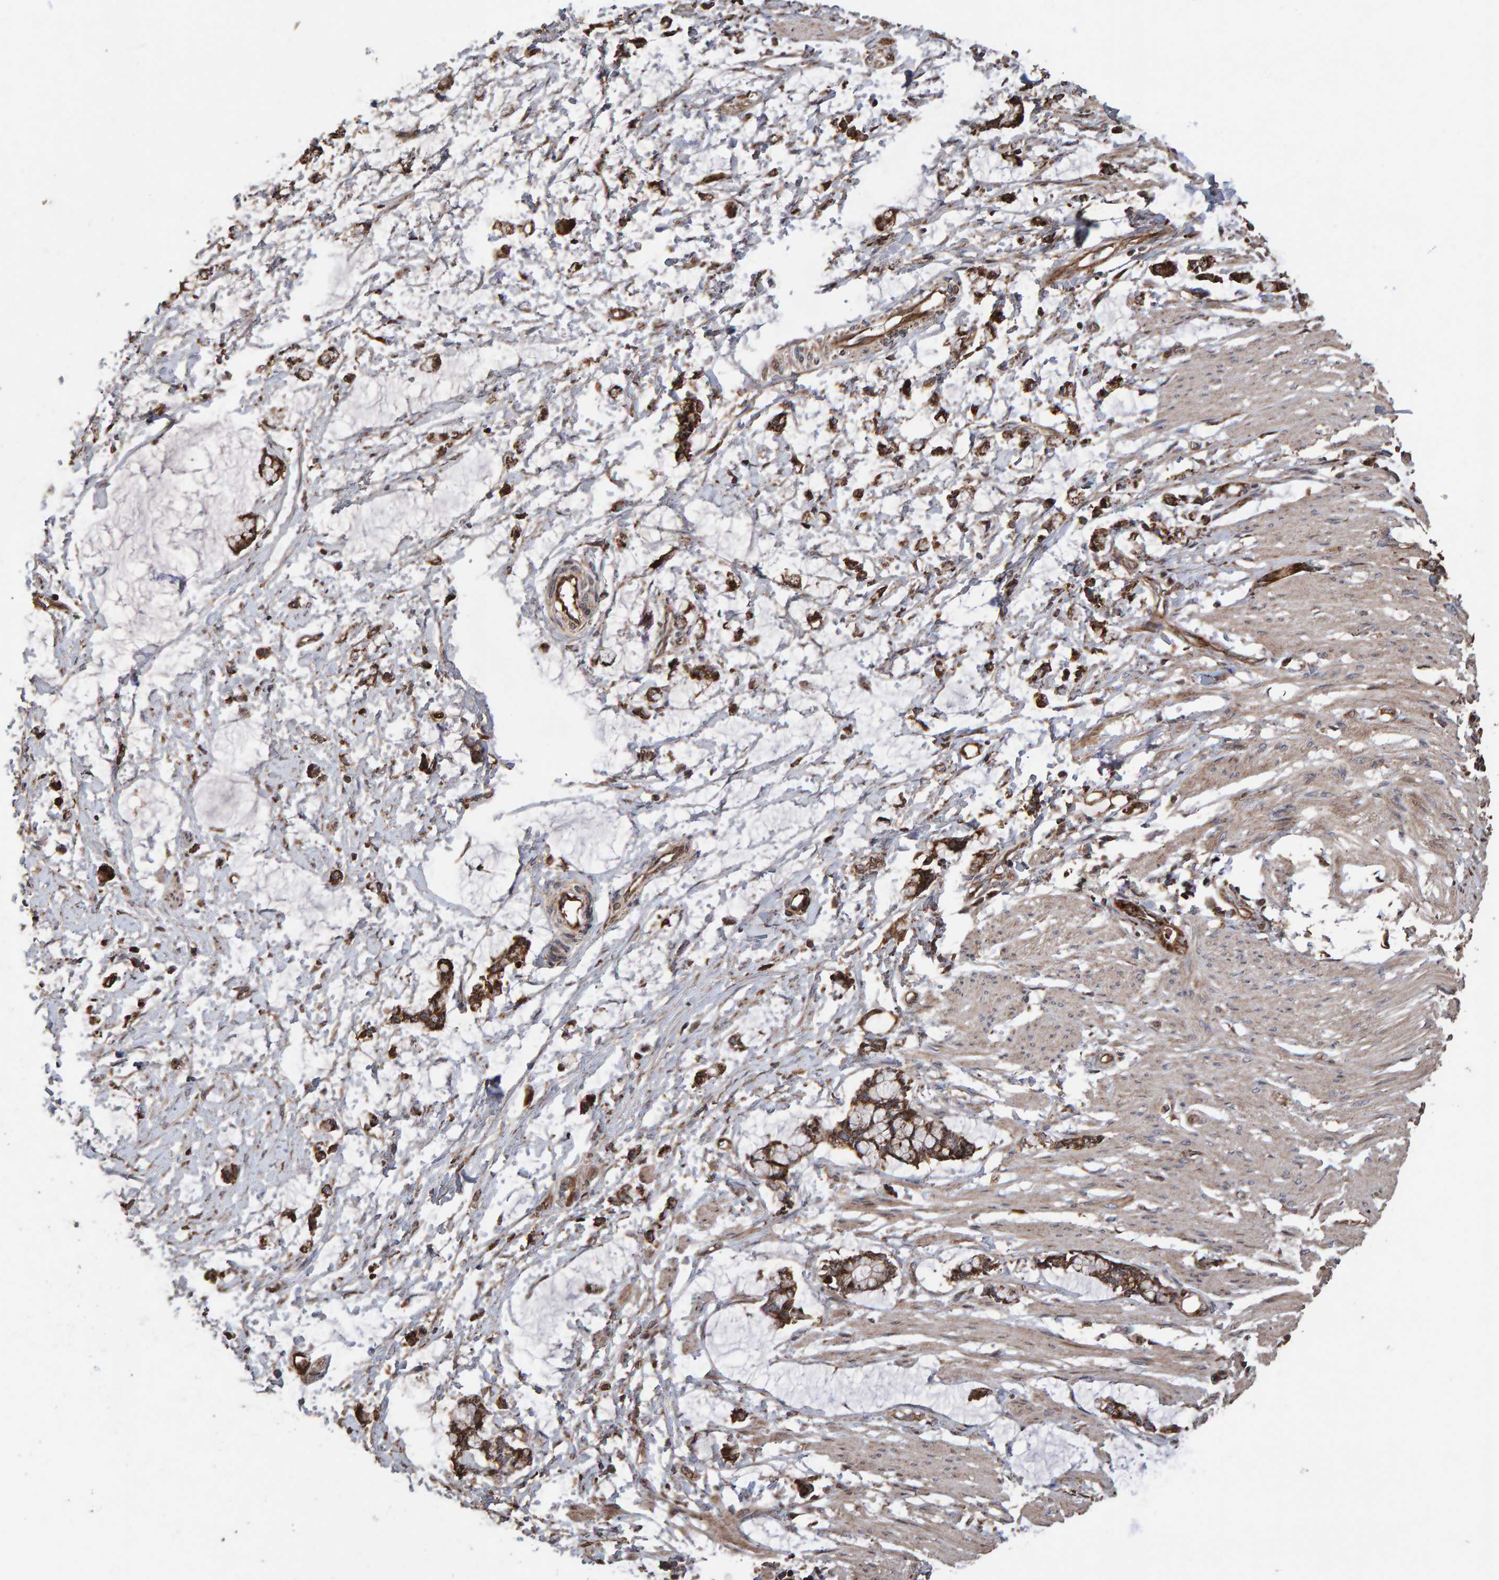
{"staining": {"intensity": "moderate", "quantity": "25%-75%", "location": "cytoplasmic/membranous"}, "tissue": "smooth muscle", "cell_type": "Smooth muscle cells", "image_type": "normal", "snomed": [{"axis": "morphology", "description": "Normal tissue, NOS"}, {"axis": "morphology", "description": "Adenocarcinoma, NOS"}, {"axis": "topography", "description": "Smooth muscle"}, {"axis": "topography", "description": "Colon"}], "caption": "A medium amount of moderate cytoplasmic/membranous positivity is appreciated in about 25%-75% of smooth muscle cells in benign smooth muscle.", "gene": "OSBP2", "patient": {"sex": "male", "age": 14}}